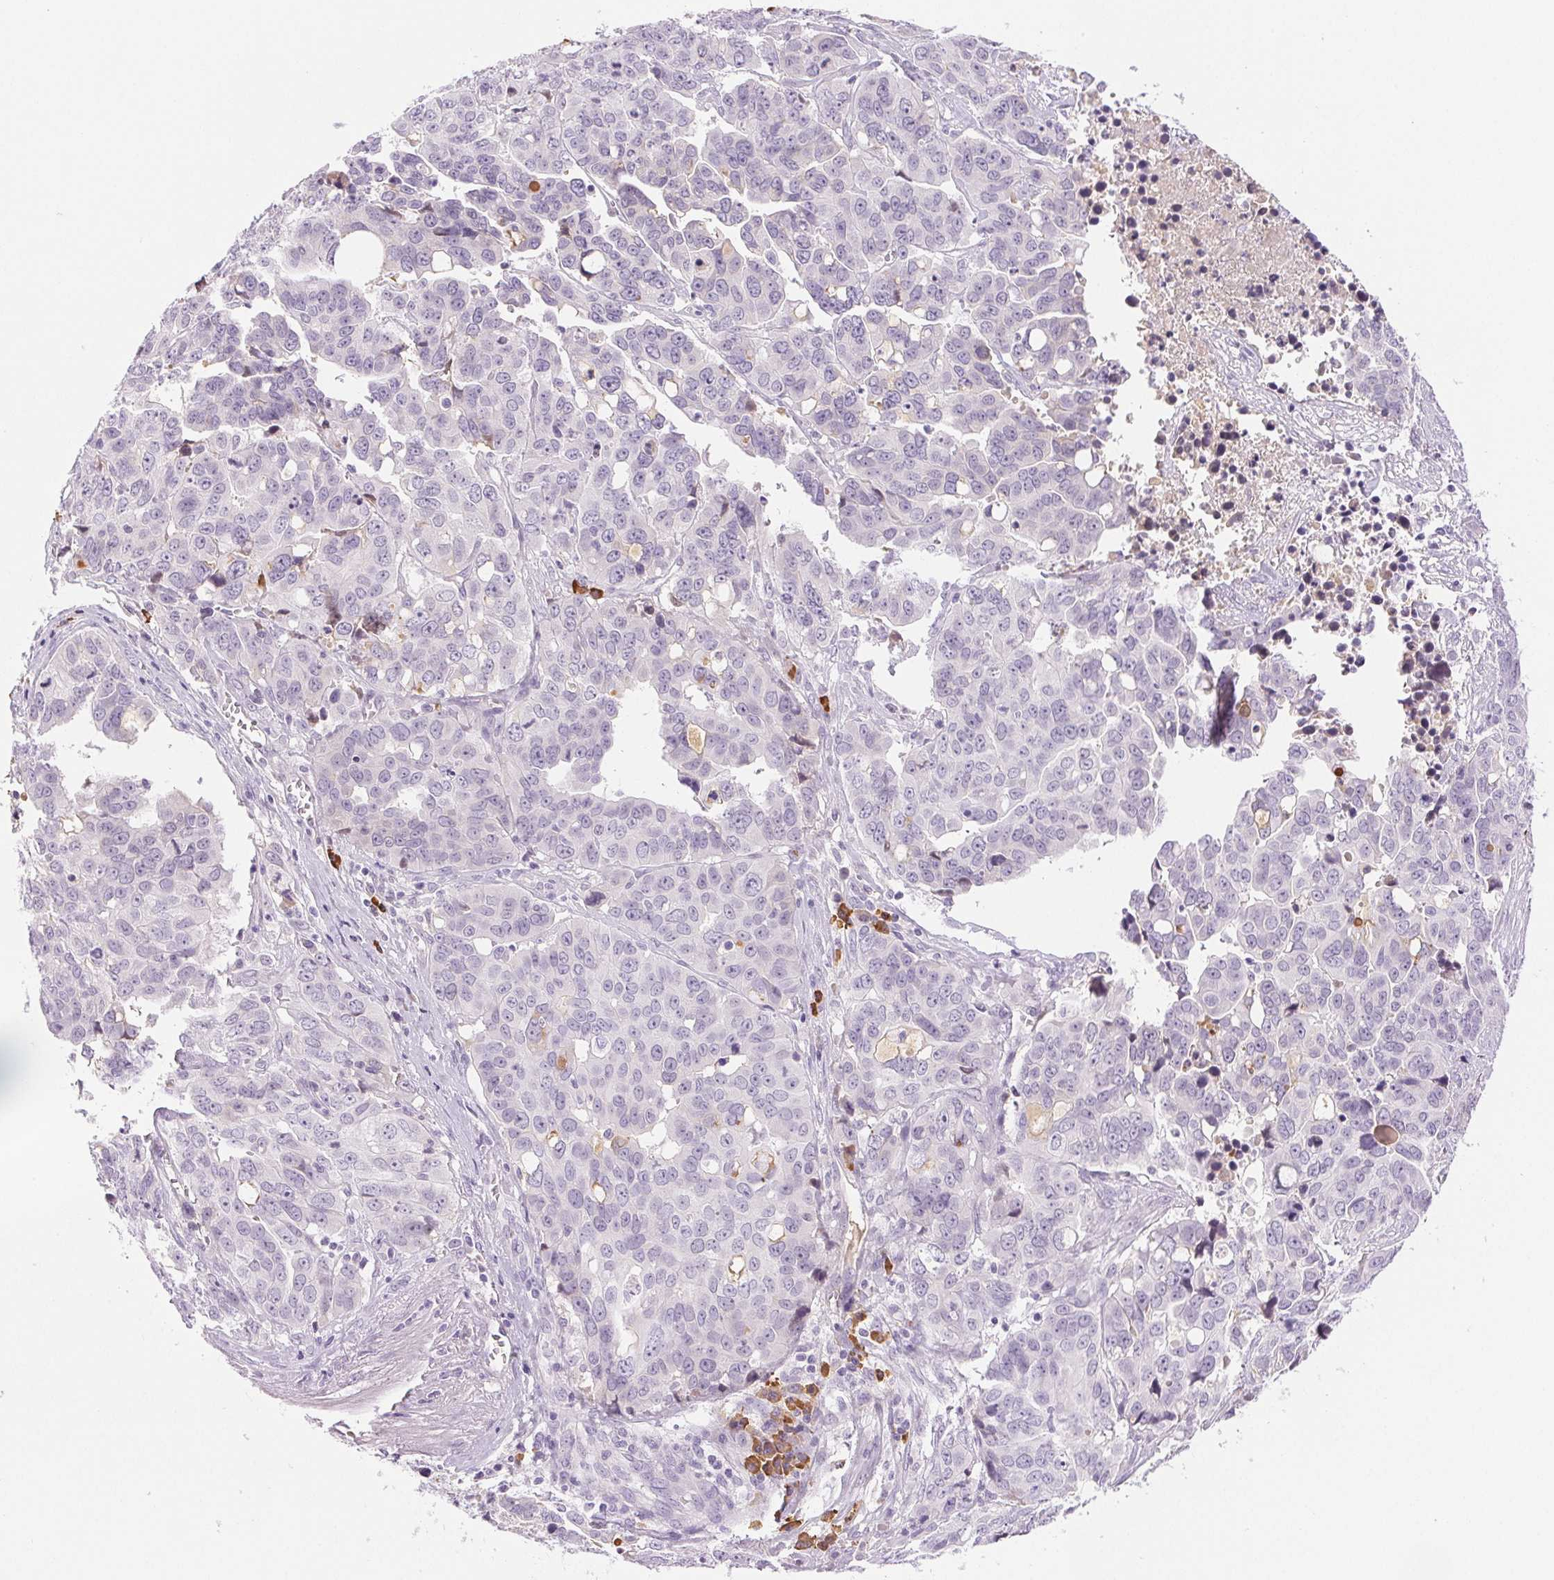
{"staining": {"intensity": "negative", "quantity": "none", "location": "none"}, "tissue": "ovarian cancer", "cell_type": "Tumor cells", "image_type": "cancer", "snomed": [{"axis": "morphology", "description": "Carcinoma, endometroid"}, {"axis": "topography", "description": "Ovary"}], "caption": "This is an IHC micrograph of human endometroid carcinoma (ovarian). There is no staining in tumor cells.", "gene": "IFIT1B", "patient": {"sex": "female", "age": 78}}